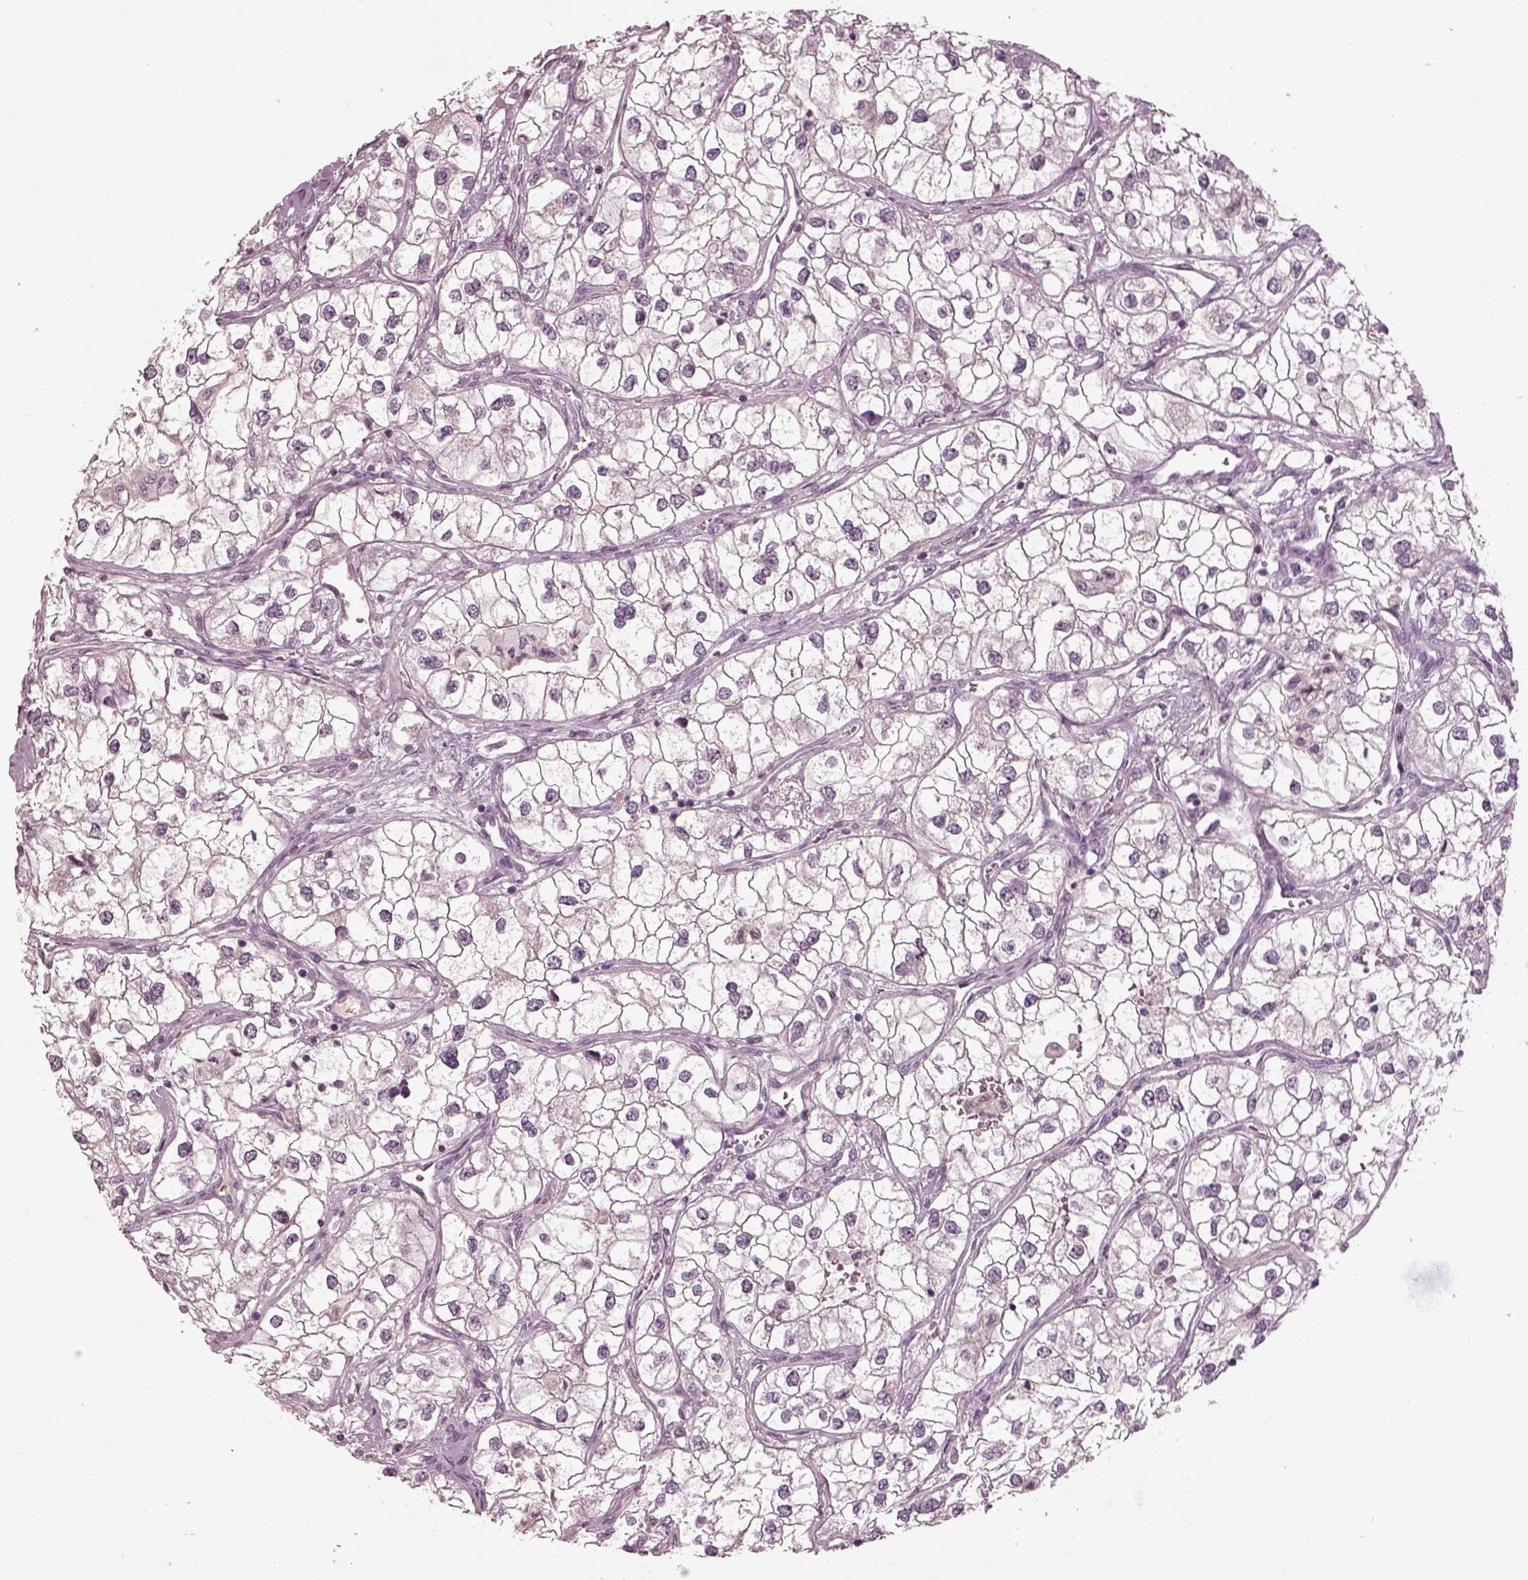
{"staining": {"intensity": "negative", "quantity": "none", "location": "none"}, "tissue": "renal cancer", "cell_type": "Tumor cells", "image_type": "cancer", "snomed": [{"axis": "morphology", "description": "Adenocarcinoma, NOS"}, {"axis": "topography", "description": "Kidney"}], "caption": "Adenocarcinoma (renal) was stained to show a protein in brown. There is no significant positivity in tumor cells.", "gene": "SPATA6L", "patient": {"sex": "male", "age": 59}}